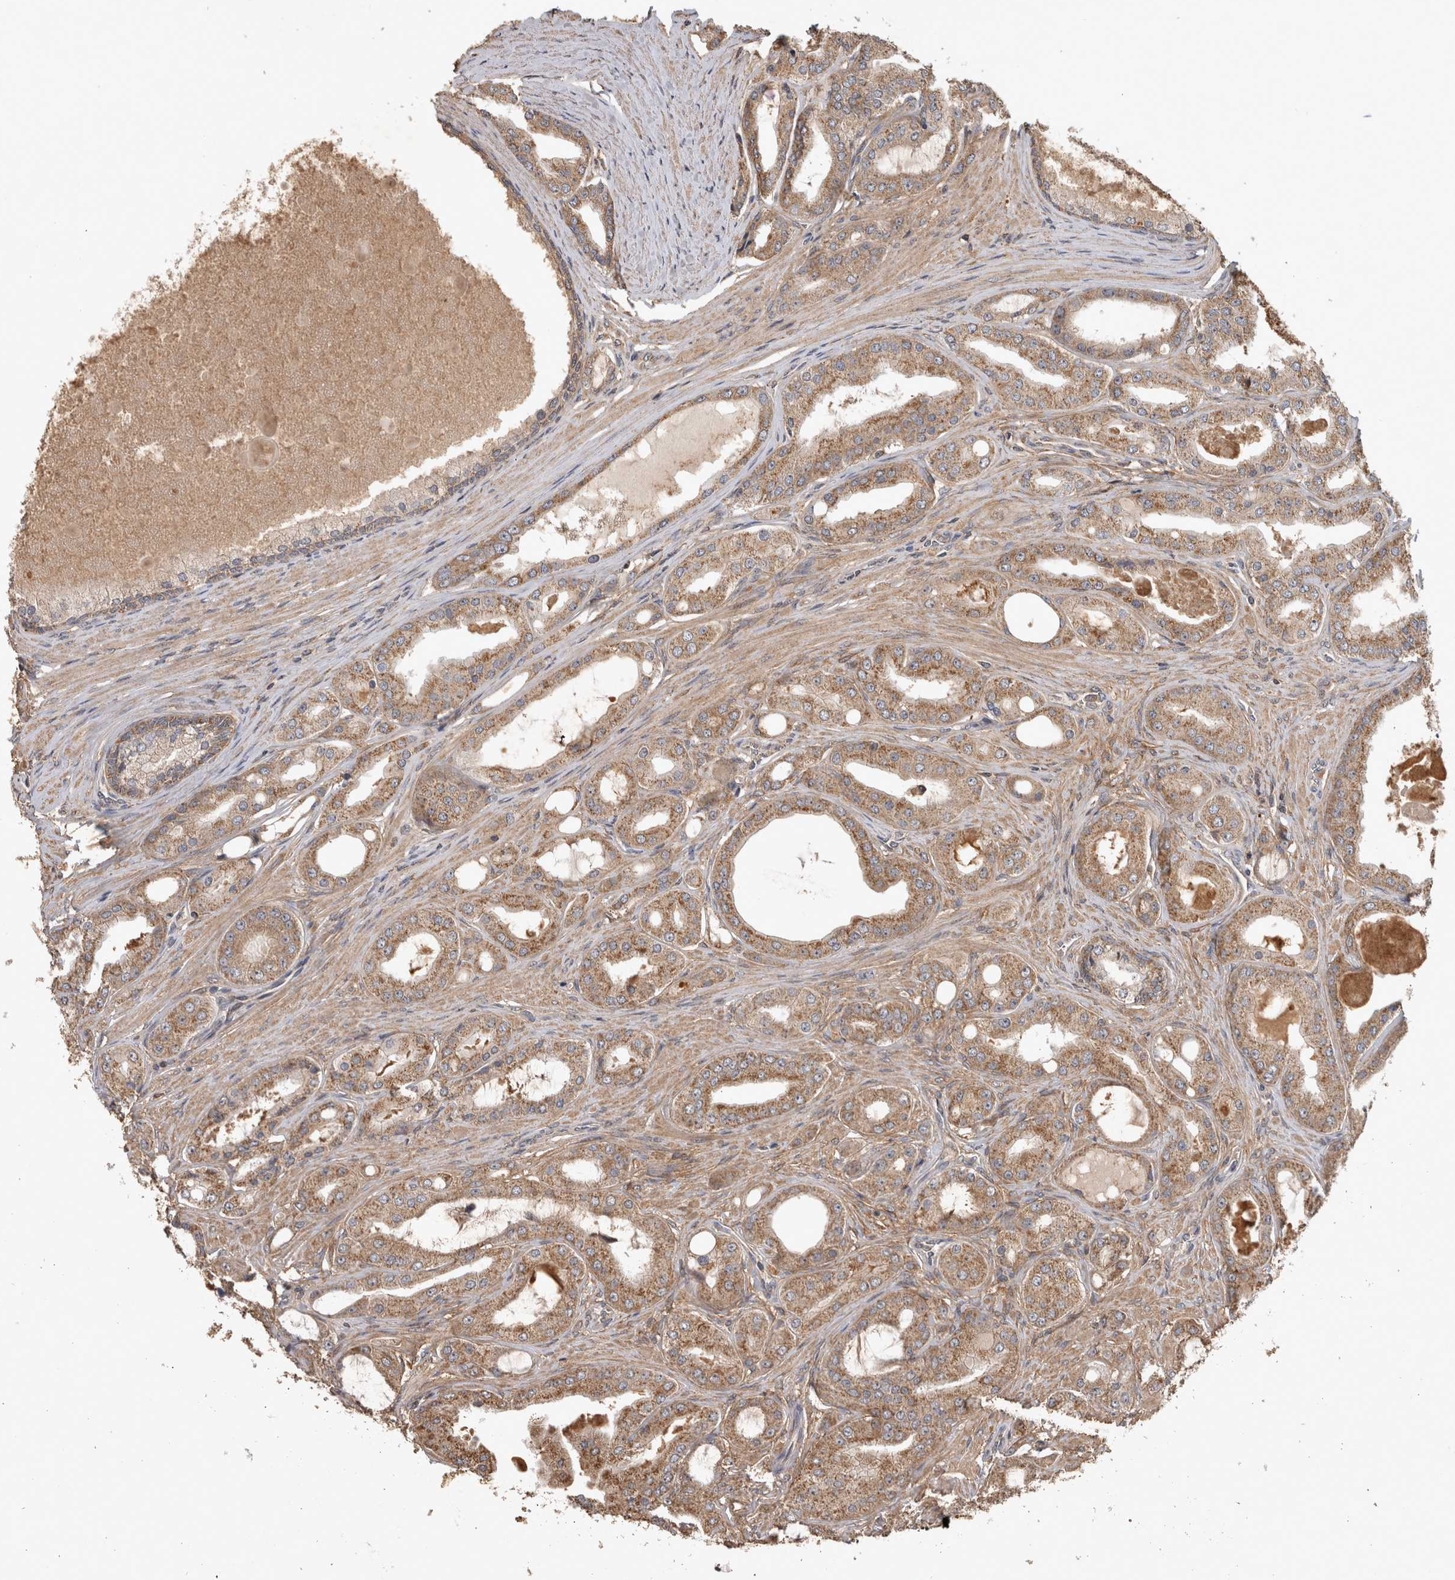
{"staining": {"intensity": "moderate", "quantity": ">75%", "location": "cytoplasmic/membranous"}, "tissue": "prostate cancer", "cell_type": "Tumor cells", "image_type": "cancer", "snomed": [{"axis": "morphology", "description": "Adenocarcinoma, High grade"}, {"axis": "topography", "description": "Prostate"}], "caption": "This is a histology image of immunohistochemistry (IHC) staining of prostate adenocarcinoma (high-grade), which shows moderate expression in the cytoplasmic/membranous of tumor cells.", "gene": "TRMT61B", "patient": {"sex": "male", "age": 60}}